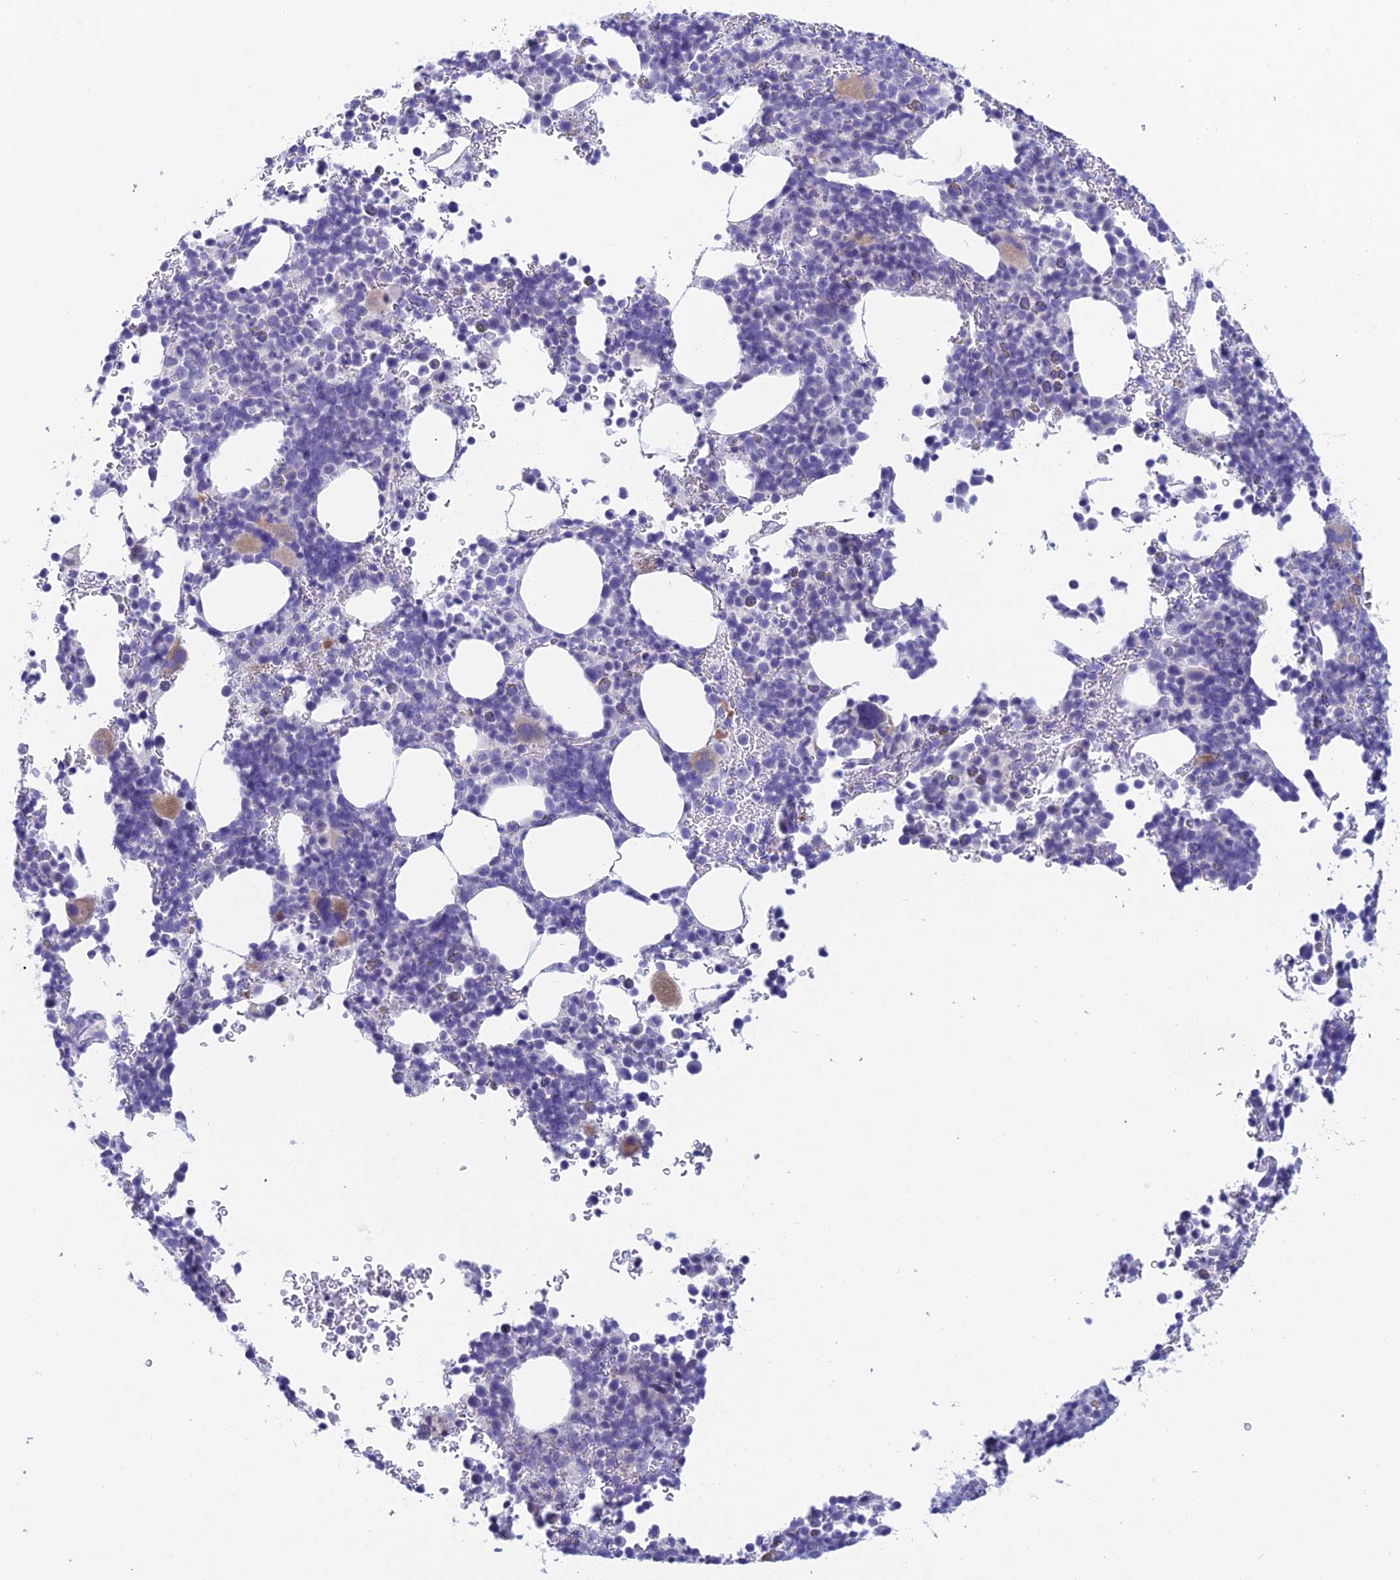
{"staining": {"intensity": "moderate", "quantity": "<25%", "location": "cytoplasmic/membranous"}, "tissue": "bone marrow", "cell_type": "Hematopoietic cells", "image_type": "normal", "snomed": [{"axis": "morphology", "description": "Normal tissue, NOS"}, {"axis": "topography", "description": "Bone marrow"}], "caption": "Brown immunohistochemical staining in unremarkable bone marrow exhibits moderate cytoplasmic/membranous expression in about <25% of hematopoietic cells.", "gene": "TMEM161B", "patient": {"sex": "female", "age": 82}}